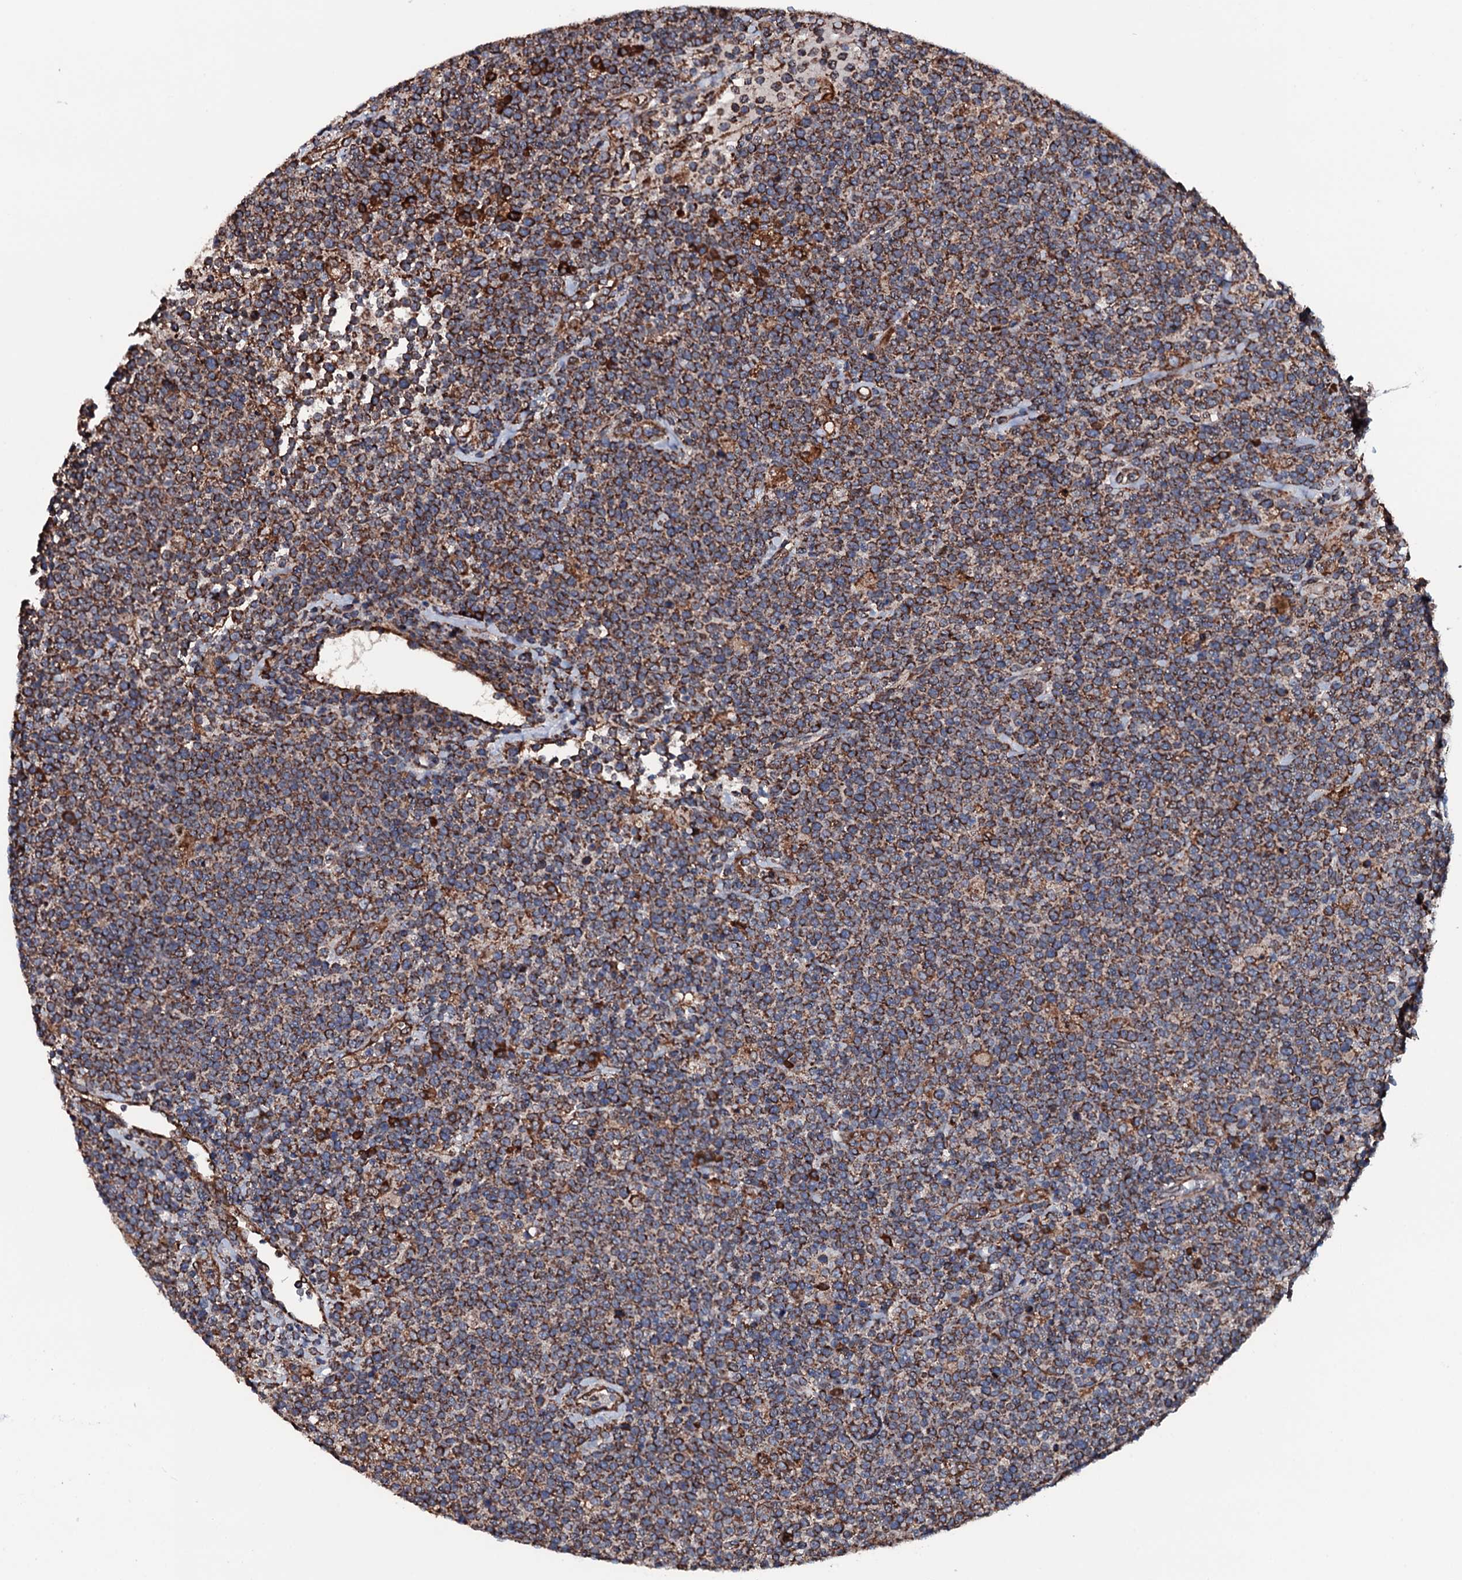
{"staining": {"intensity": "strong", "quantity": ">75%", "location": "cytoplasmic/membranous"}, "tissue": "lymphoma", "cell_type": "Tumor cells", "image_type": "cancer", "snomed": [{"axis": "morphology", "description": "Malignant lymphoma, non-Hodgkin's type, High grade"}, {"axis": "topography", "description": "Lymph node"}], "caption": "Tumor cells display strong cytoplasmic/membranous staining in about >75% of cells in high-grade malignant lymphoma, non-Hodgkin's type.", "gene": "RAB12", "patient": {"sex": "male", "age": 61}}